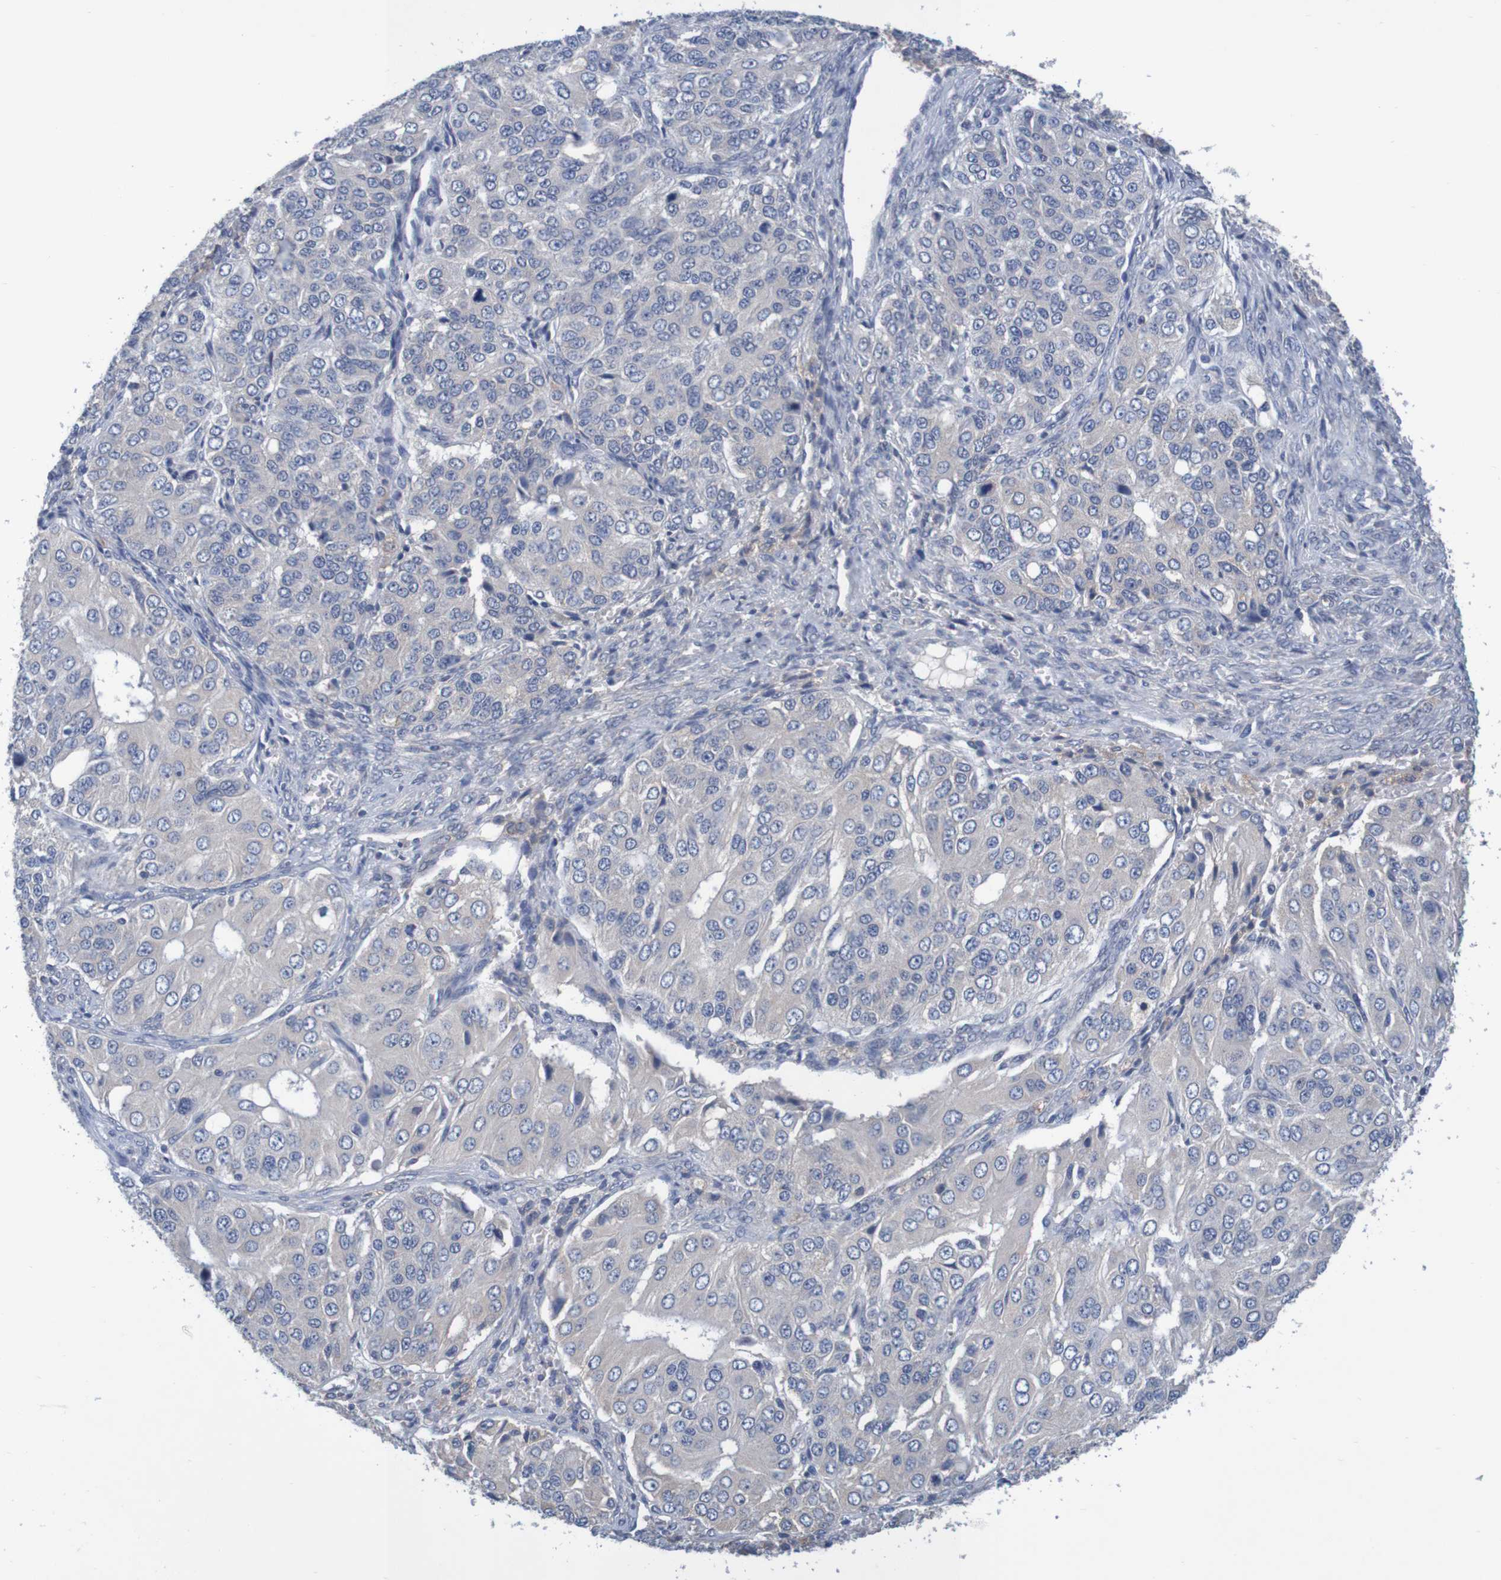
{"staining": {"intensity": "weak", "quantity": "<25%", "location": "cytoplasmic/membranous"}, "tissue": "ovarian cancer", "cell_type": "Tumor cells", "image_type": "cancer", "snomed": [{"axis": "morphology", "description": "Carcinoma, endometroid"}, {"axis": "topography", "description": "Ovary"}], "caption": "Immunohistochemistry (IHC) of human ovarian endometroid carcinoma shows no expression in tumor cells.", "gene": "LTA", "patient": {"sex": "female", "age": 51}}